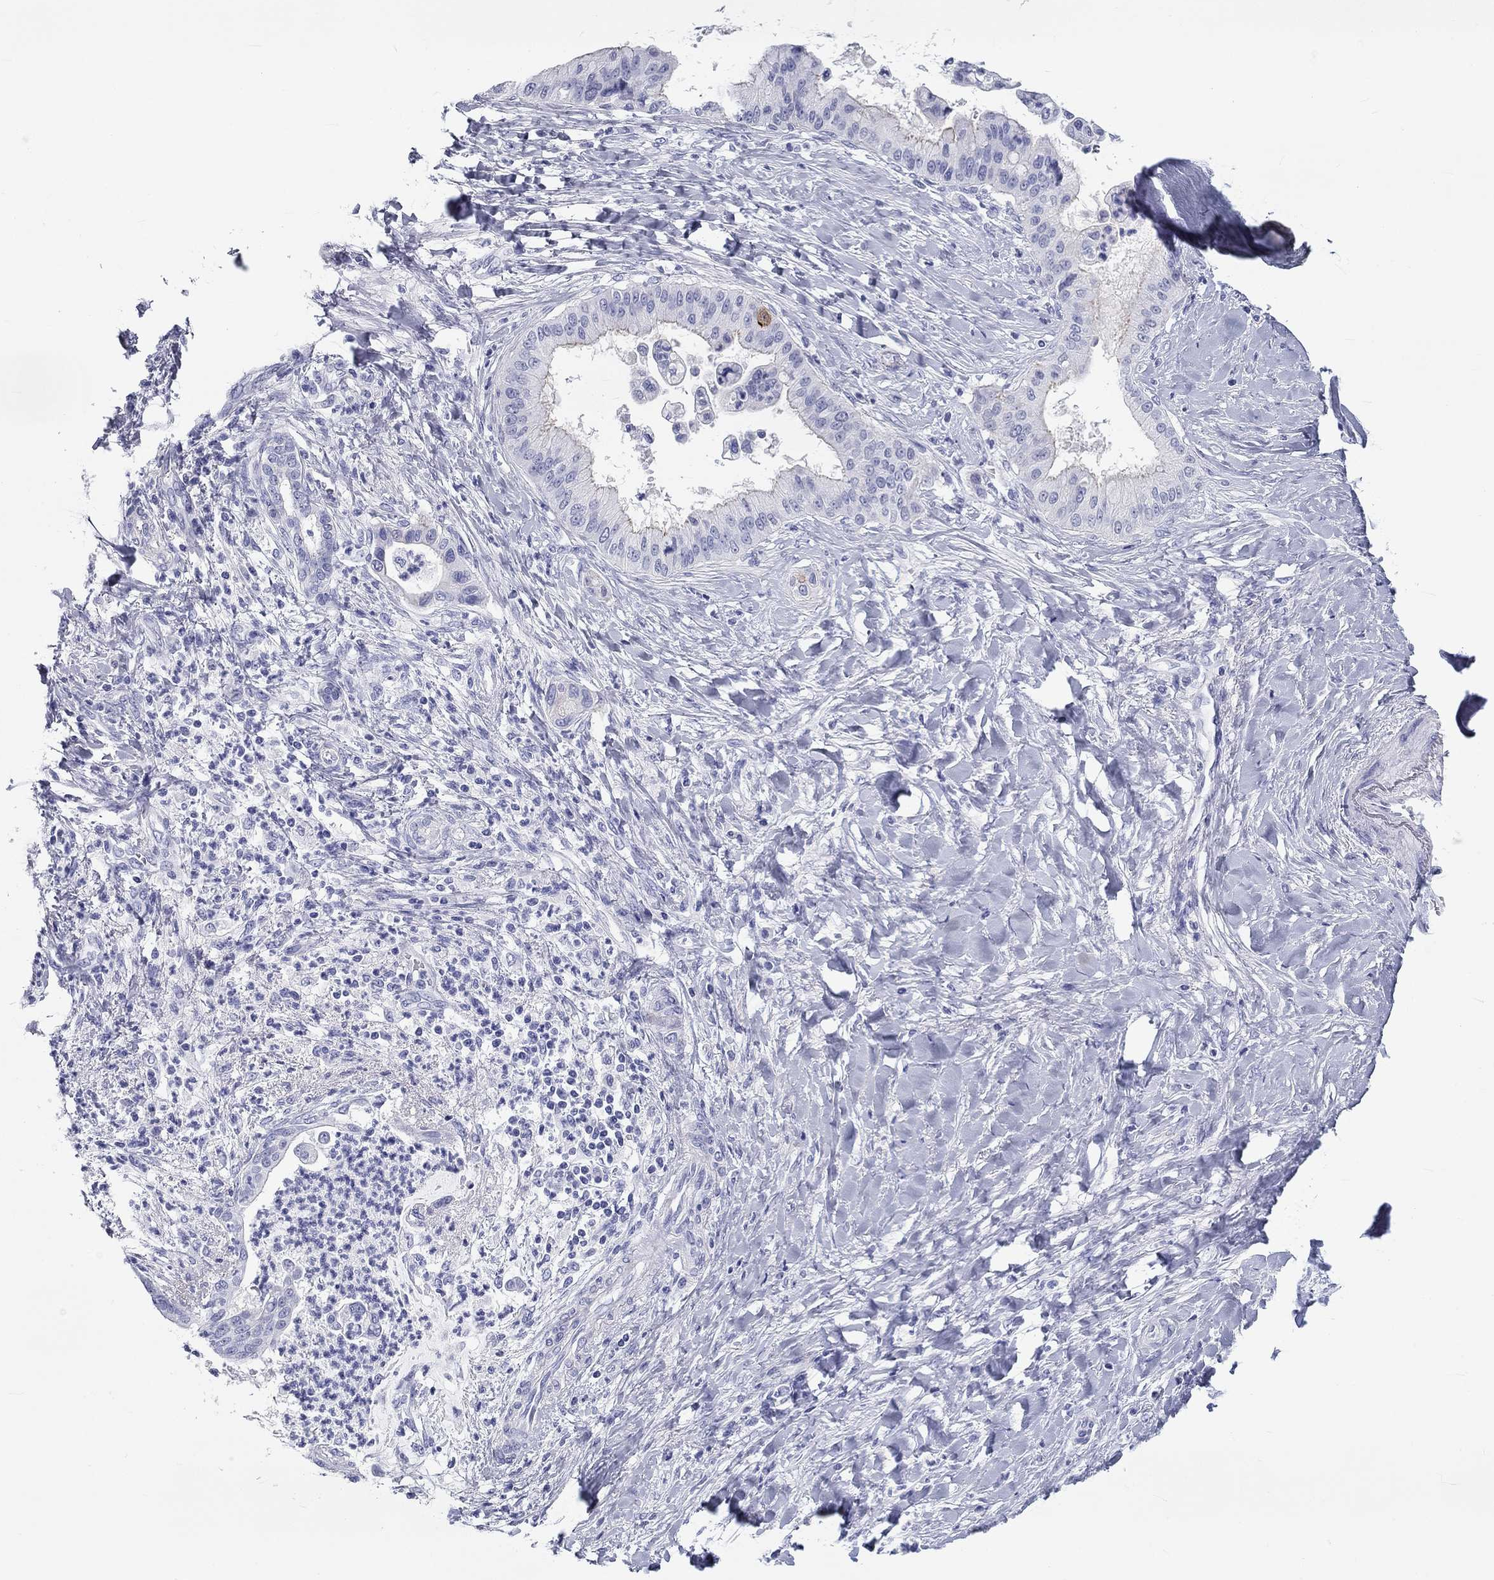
{"staining": {"intensity": "negative", "quantity": "none", "location": "none"}, "tissue": "liver cancer", "cell_type": "Tumor cells", "image_type": "cancer", "snomed": [{"axis": "morphology", "description": "Cholangiocarcinoma"}, {"axis": "topography", "description": "Liver"}], "caption": "Protein analysis of liver cancer demonstrates no significant staining in tumor cells. Nuclei are stained in blue.", "gene": "DNALI1", "patient": {"sex": "female", "age": 54}}